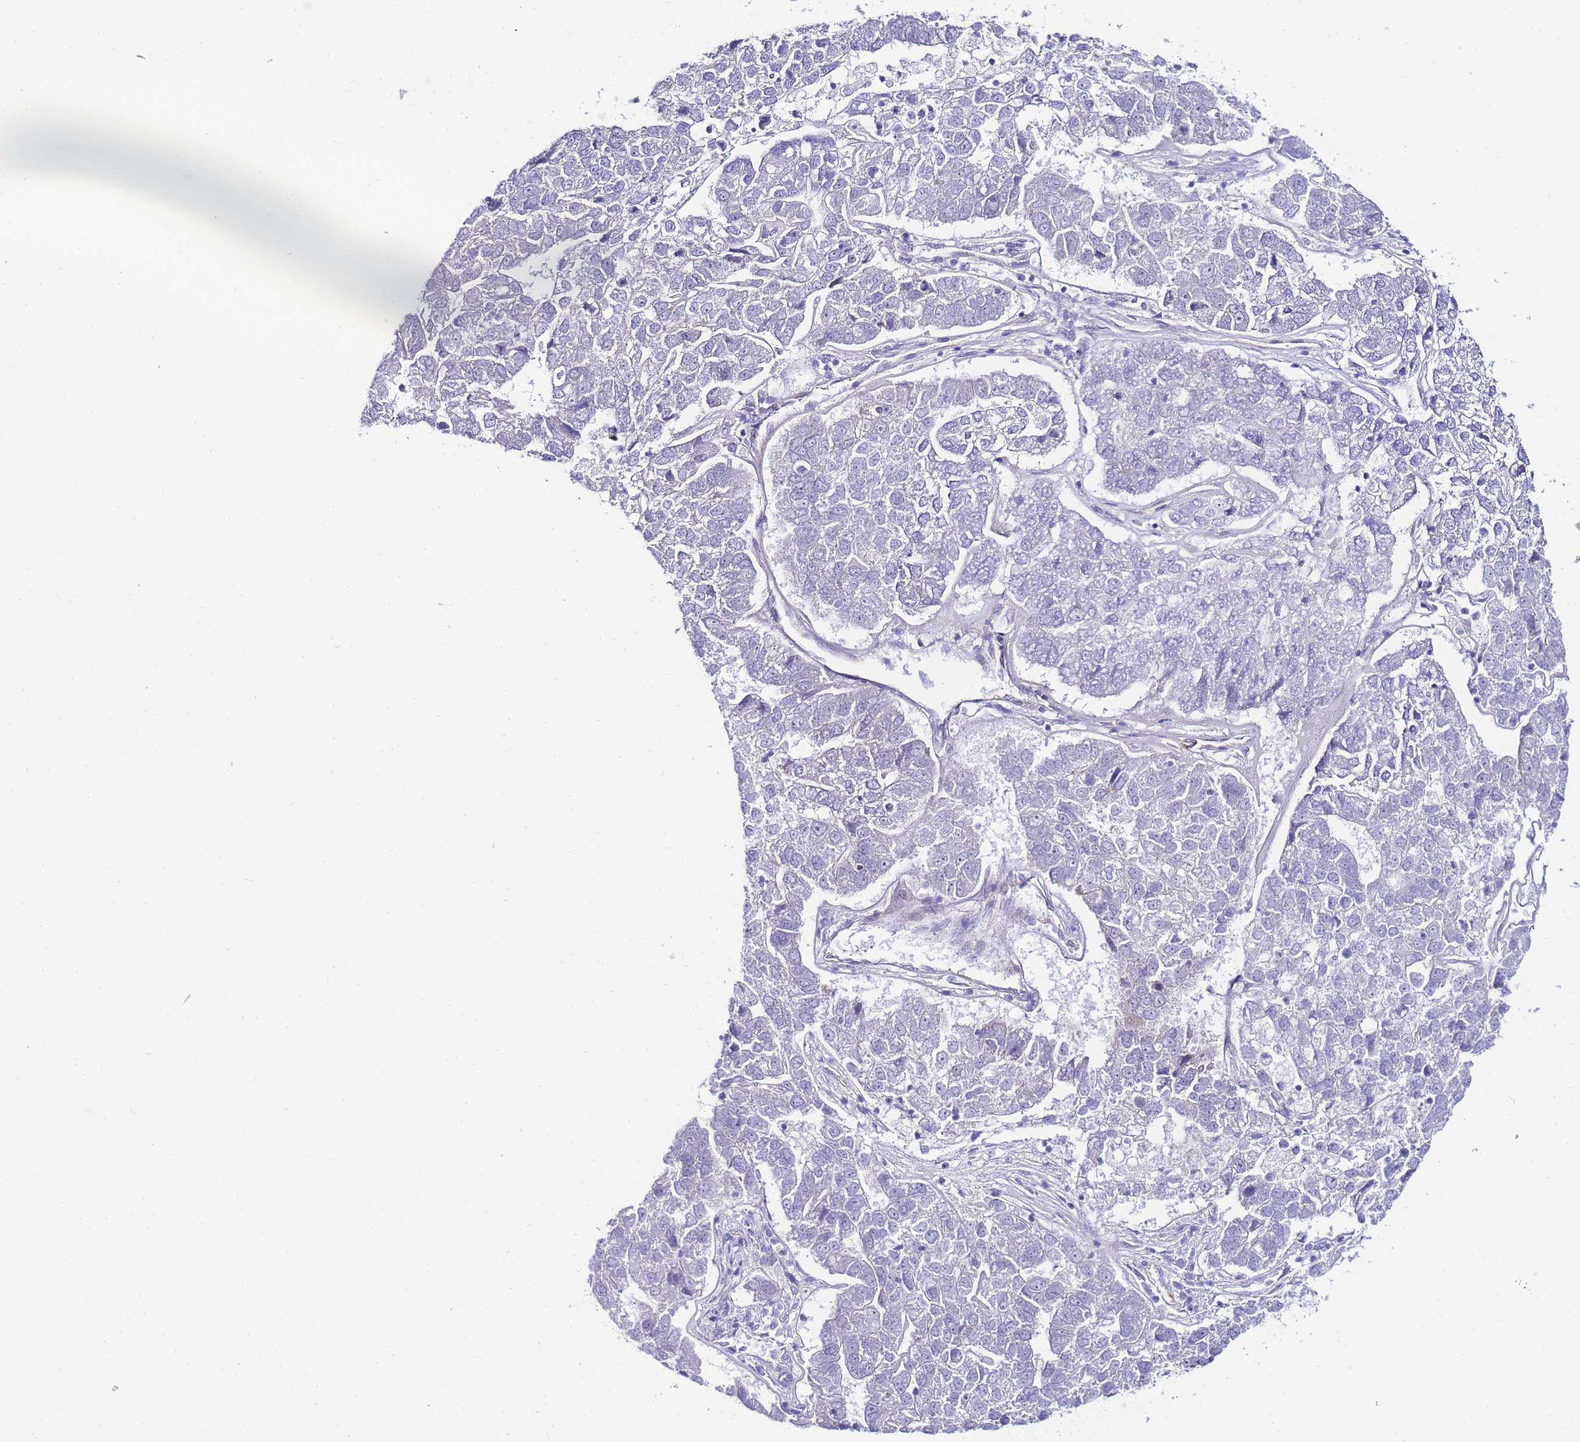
{"staining": {"intensity": "negative", "quantity": "none", "location": "none"}, "tissue": "pancreatic cancer", "cell_type": "Tumor cells", "image_type": "cancer", "snomed": [{"axis": "morphology", "description": "Adenocarcinoma, NOS"}, {"axis": "topography", "description": "Pancreas"}], "caption": "Tumor cells show no significant positivity in adenocarcinoma (pancreatic).", "gene": "PDCD7", "patient": {"sex": "female", "age": 61}}